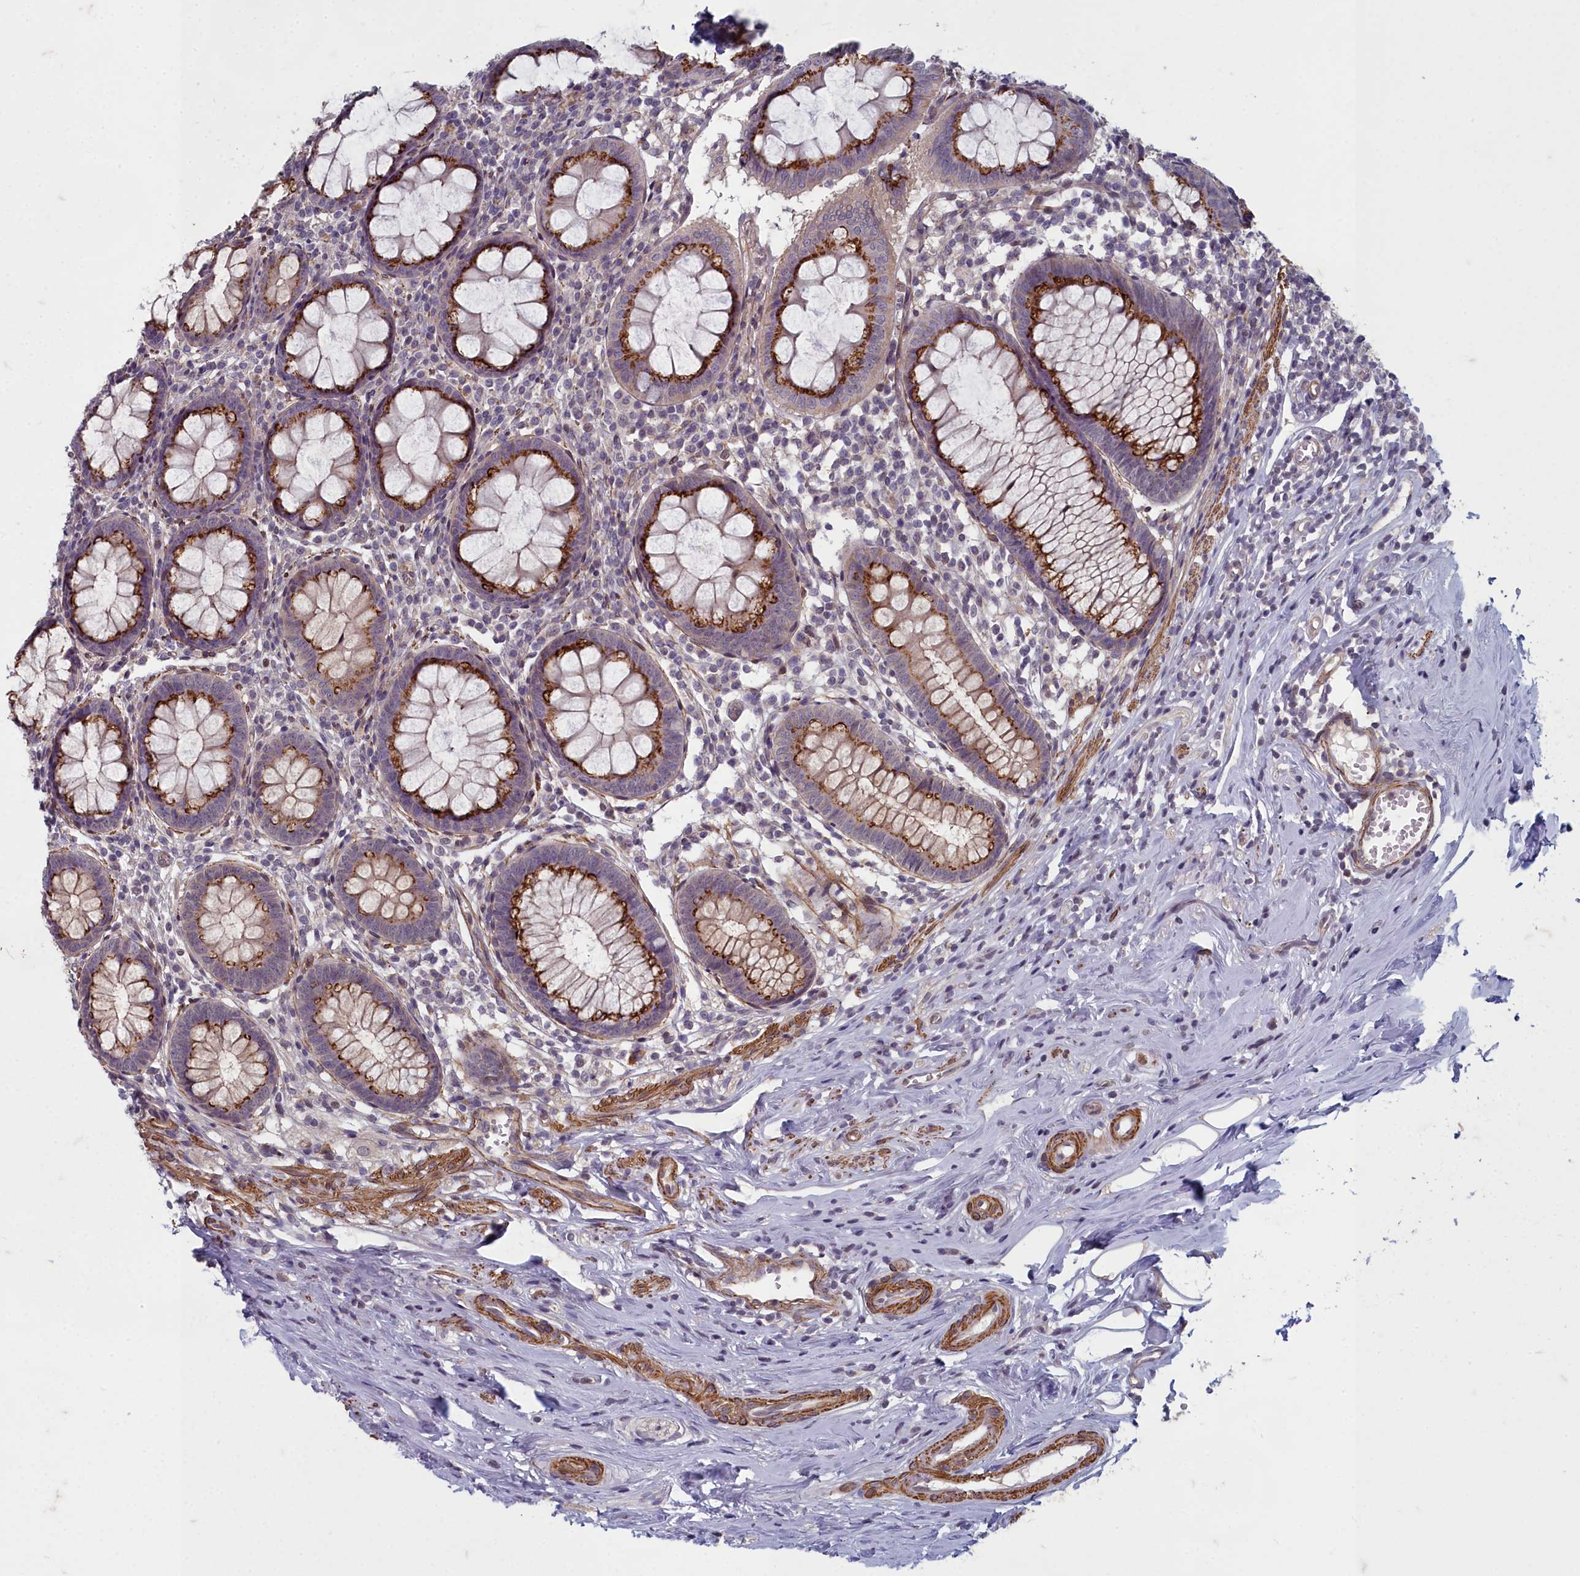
{"staining": {"intensity": "strong", "quantity": ">75%", "location": "cytoplasmic/membranous"}, "tissue": "appendix", "cell_type": "Glandular cells", "image_type": "normal", "snomed": [{"axis": "morphology", "description": "Normal tissue, NOS"}, {"axis": "topography", "description": "Appendix"}], "caption": "Immunohistochemical staining of benign appendix reveals high levels of strong cytoplasmic/membranous expression in approximately >75% of glandular cells.", "gene": "ZNF626", "patient": {"sex": "female", "age": 51}}